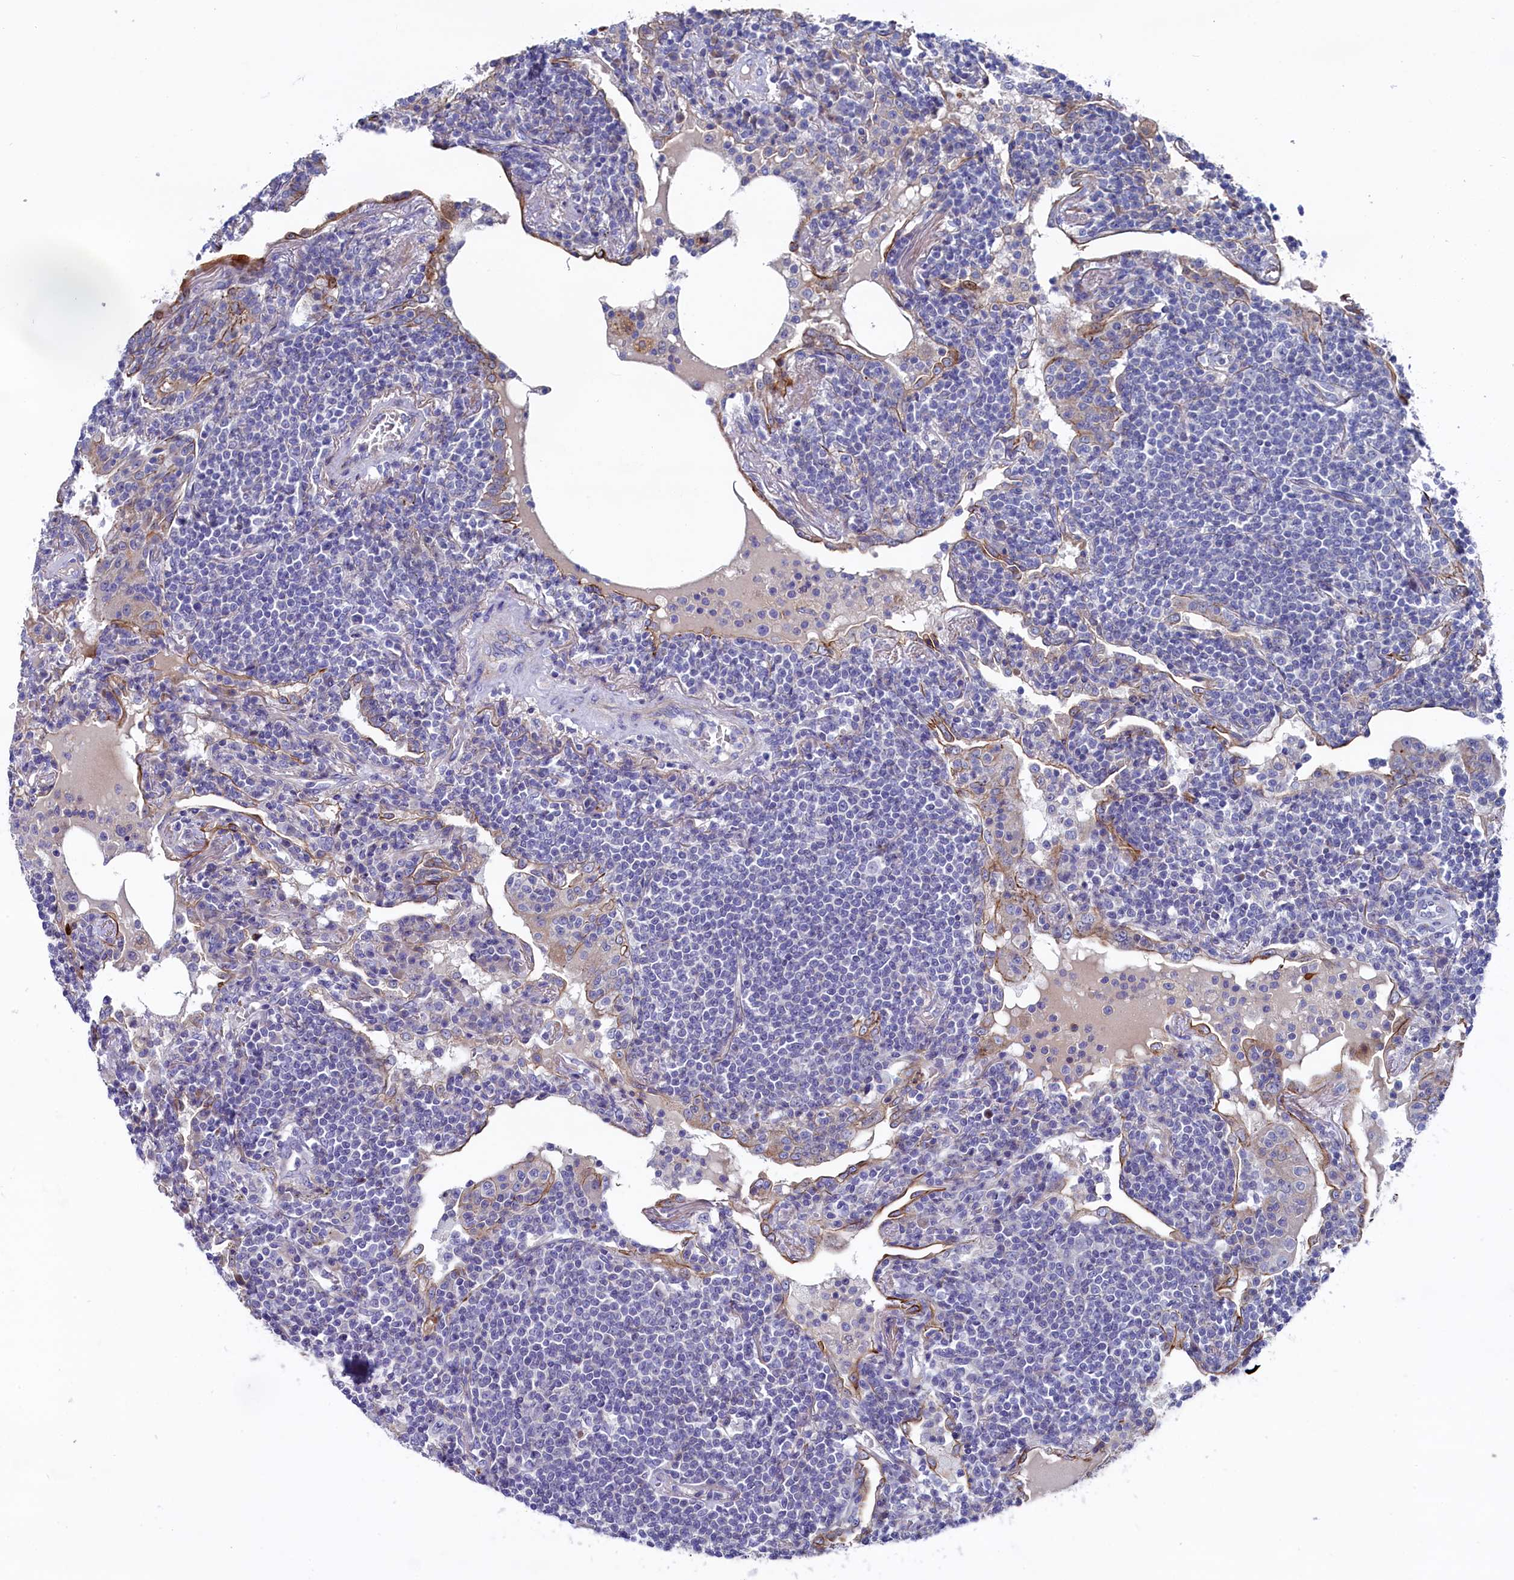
{"staining": {"intensity": "negative", "quantity": "none", "location": "none"}, "tissue": "lymphoma", "cell_type": "Tumor cells", "image_type": "cancer", "snomed": [{"axis": "morphology", "description": "Malignant lymphoma, non-Hodgkin's type, Low grade"}, {"axis": "topography", "description": "Lung"}], "caption": "Micrograph shows no significant protein staining in tumor cells of malignant lymphoma, non-Hodgkin's type (low-grade).", "gene": "NUDT7", "patient": {"sex": "female", "age": 71}}